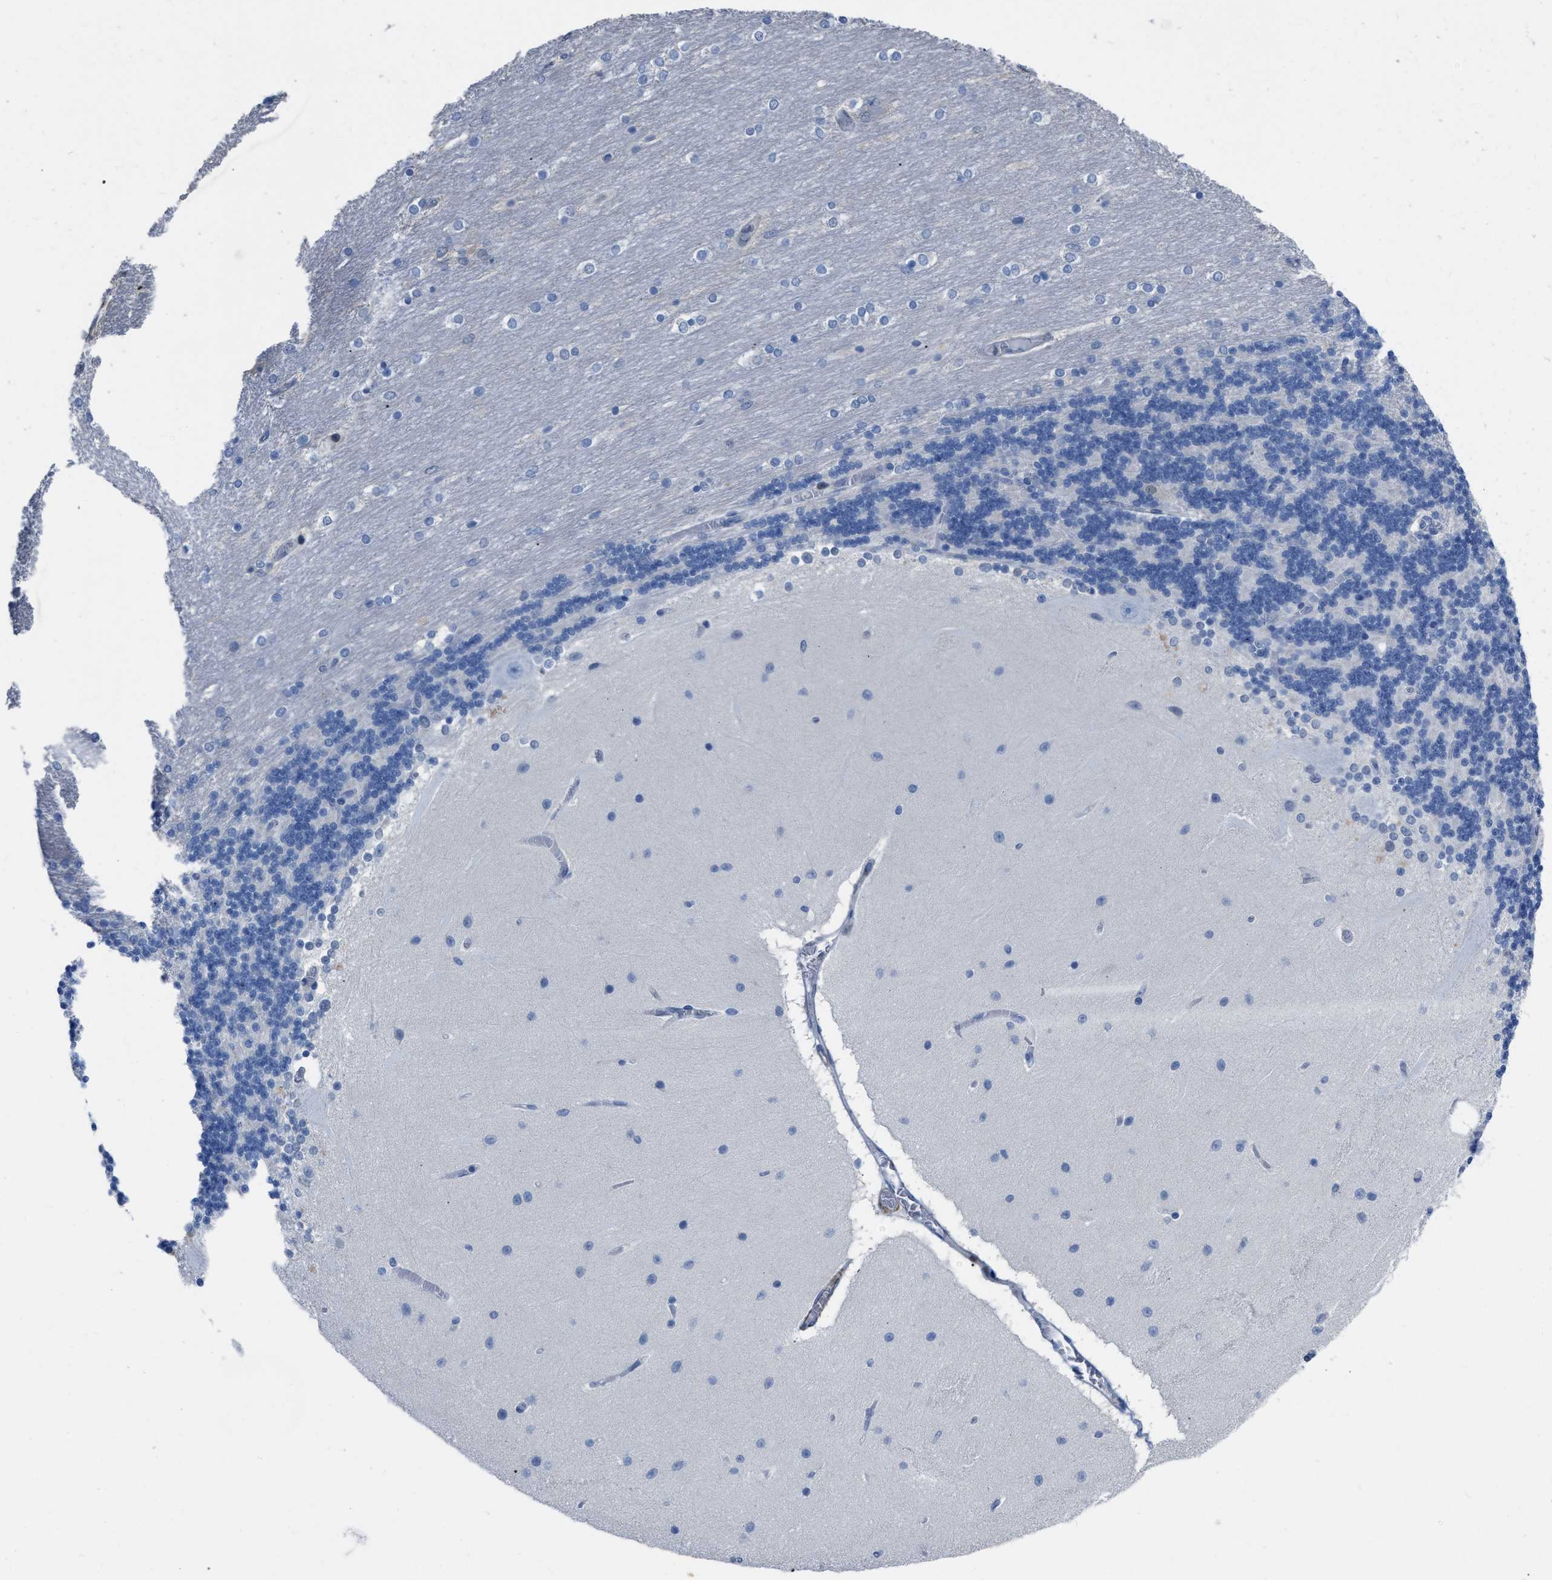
{"staining": {"intensity": "negative", "quantity": "none", "location": "none"}, "tissue": "cerebellum", "cell_type": "Cells in granular layer", "image_type": "normal", "snomed": [{"axis": "morphology", "description": "Normal tissue, NOS"}, {"axis": "topography", "description": "Cerebellum"}], "caption": "Immunohistochemical staining of unremarkable human cerebellum displays no significant expression in cells in granular layer.", "gene": "PRMT2", "patient": {"sex": "female", "age": 54}}